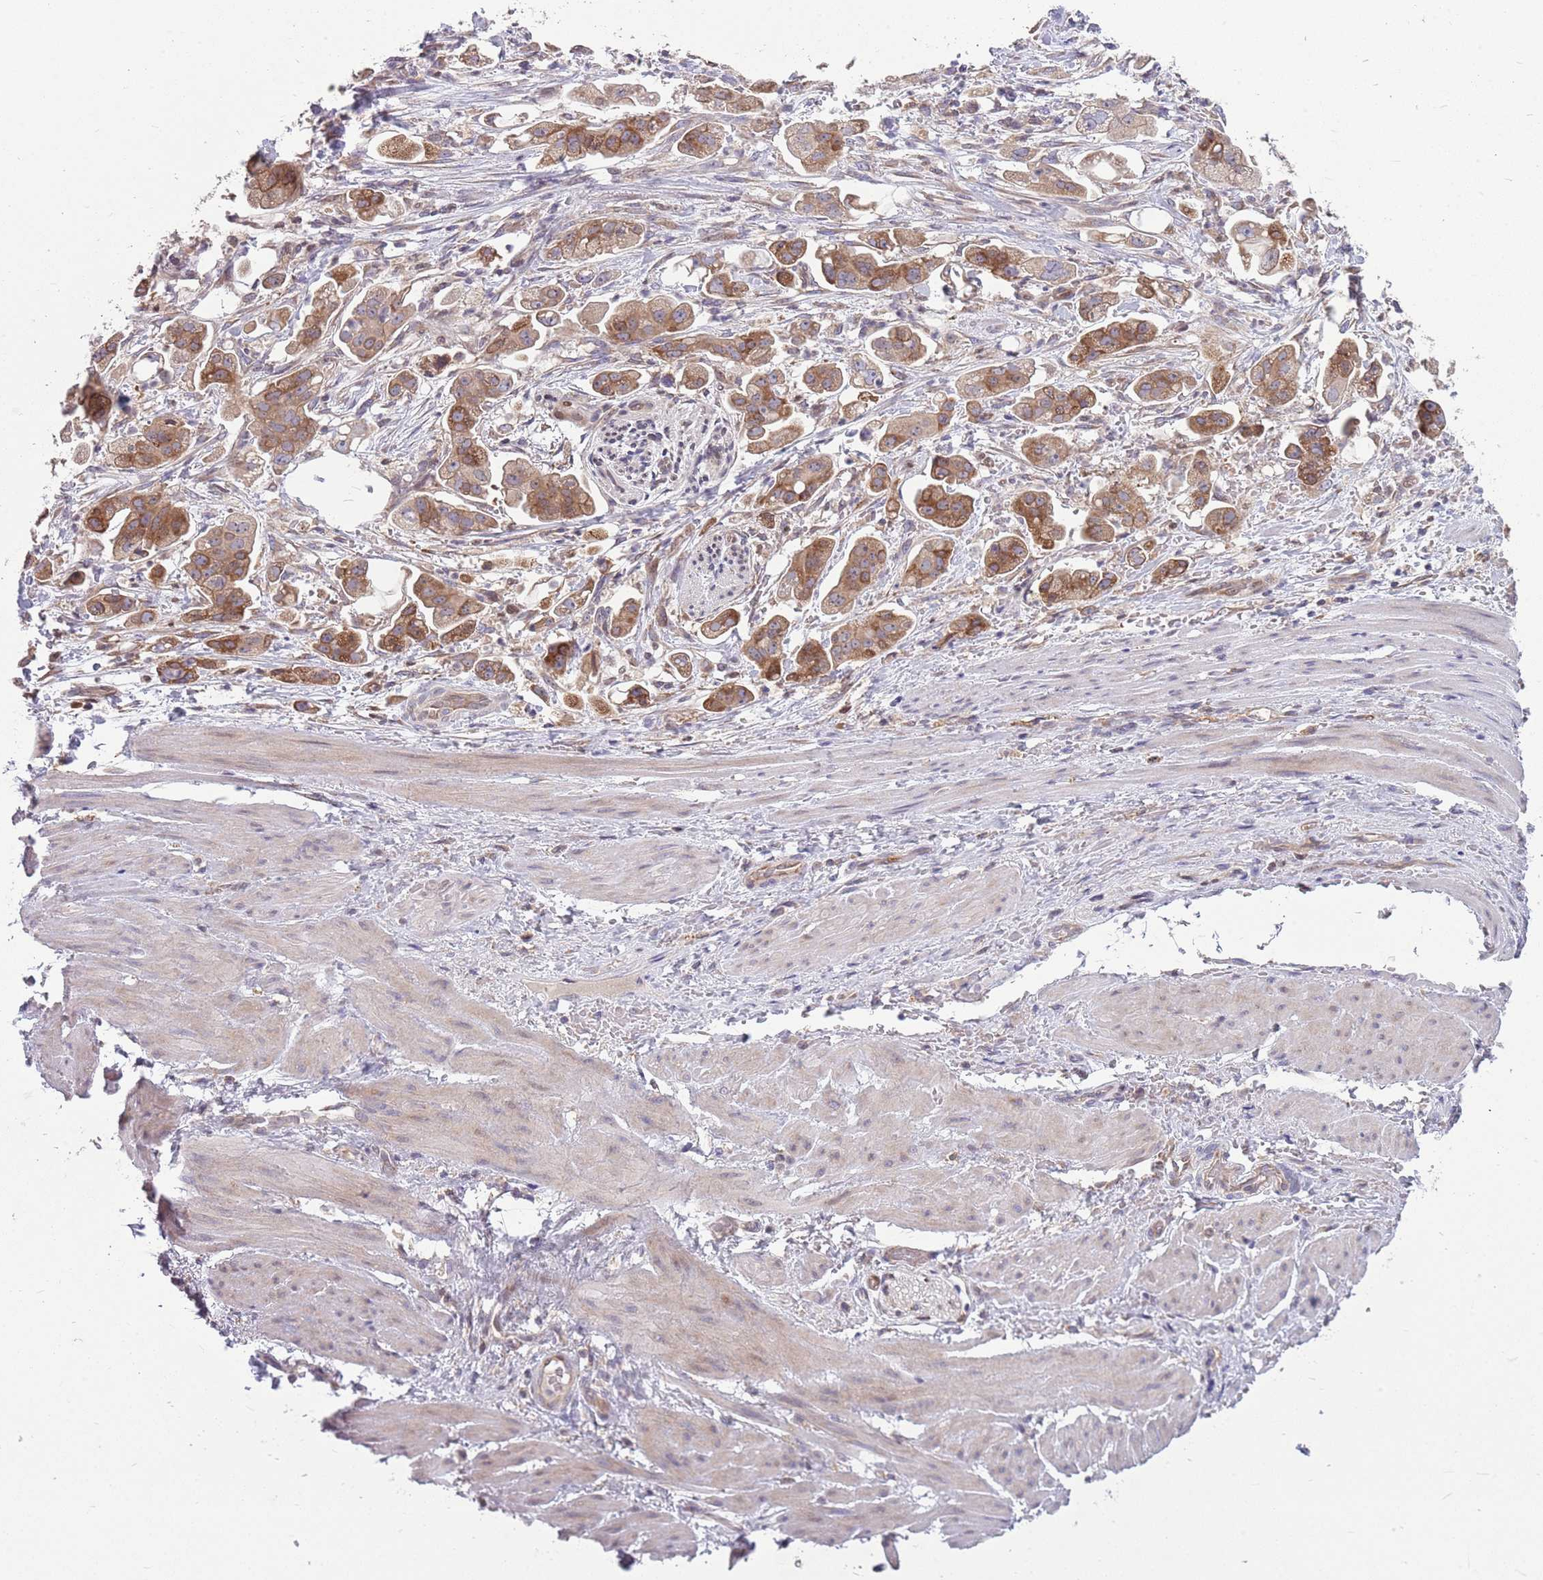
{"staining": {"intensity": "moderate", "quantity": ">75%", "location": "cytoplasmic/membranous"}, "tissue": "stomach cancer", "cell_type": "Tumor cells", "image_type": "cancer", "snomed": [{"axis": "morphology", "description": "Adenocarcinoma, NOS"}, {"axis": "topography", "description": "Stomach"}], "caption": "Immunohistochemistry (IHC) of human adenocarcinoma (stomach) exhibits medium levels of moderate cytoplasmic/membranous positivity in approximately >75% of tumor cells. (DAB = brown stain, brightfield microscopy at high magnification).", "gene": "PPP1R27", "patient": {"sex": "male", "age": 62}}